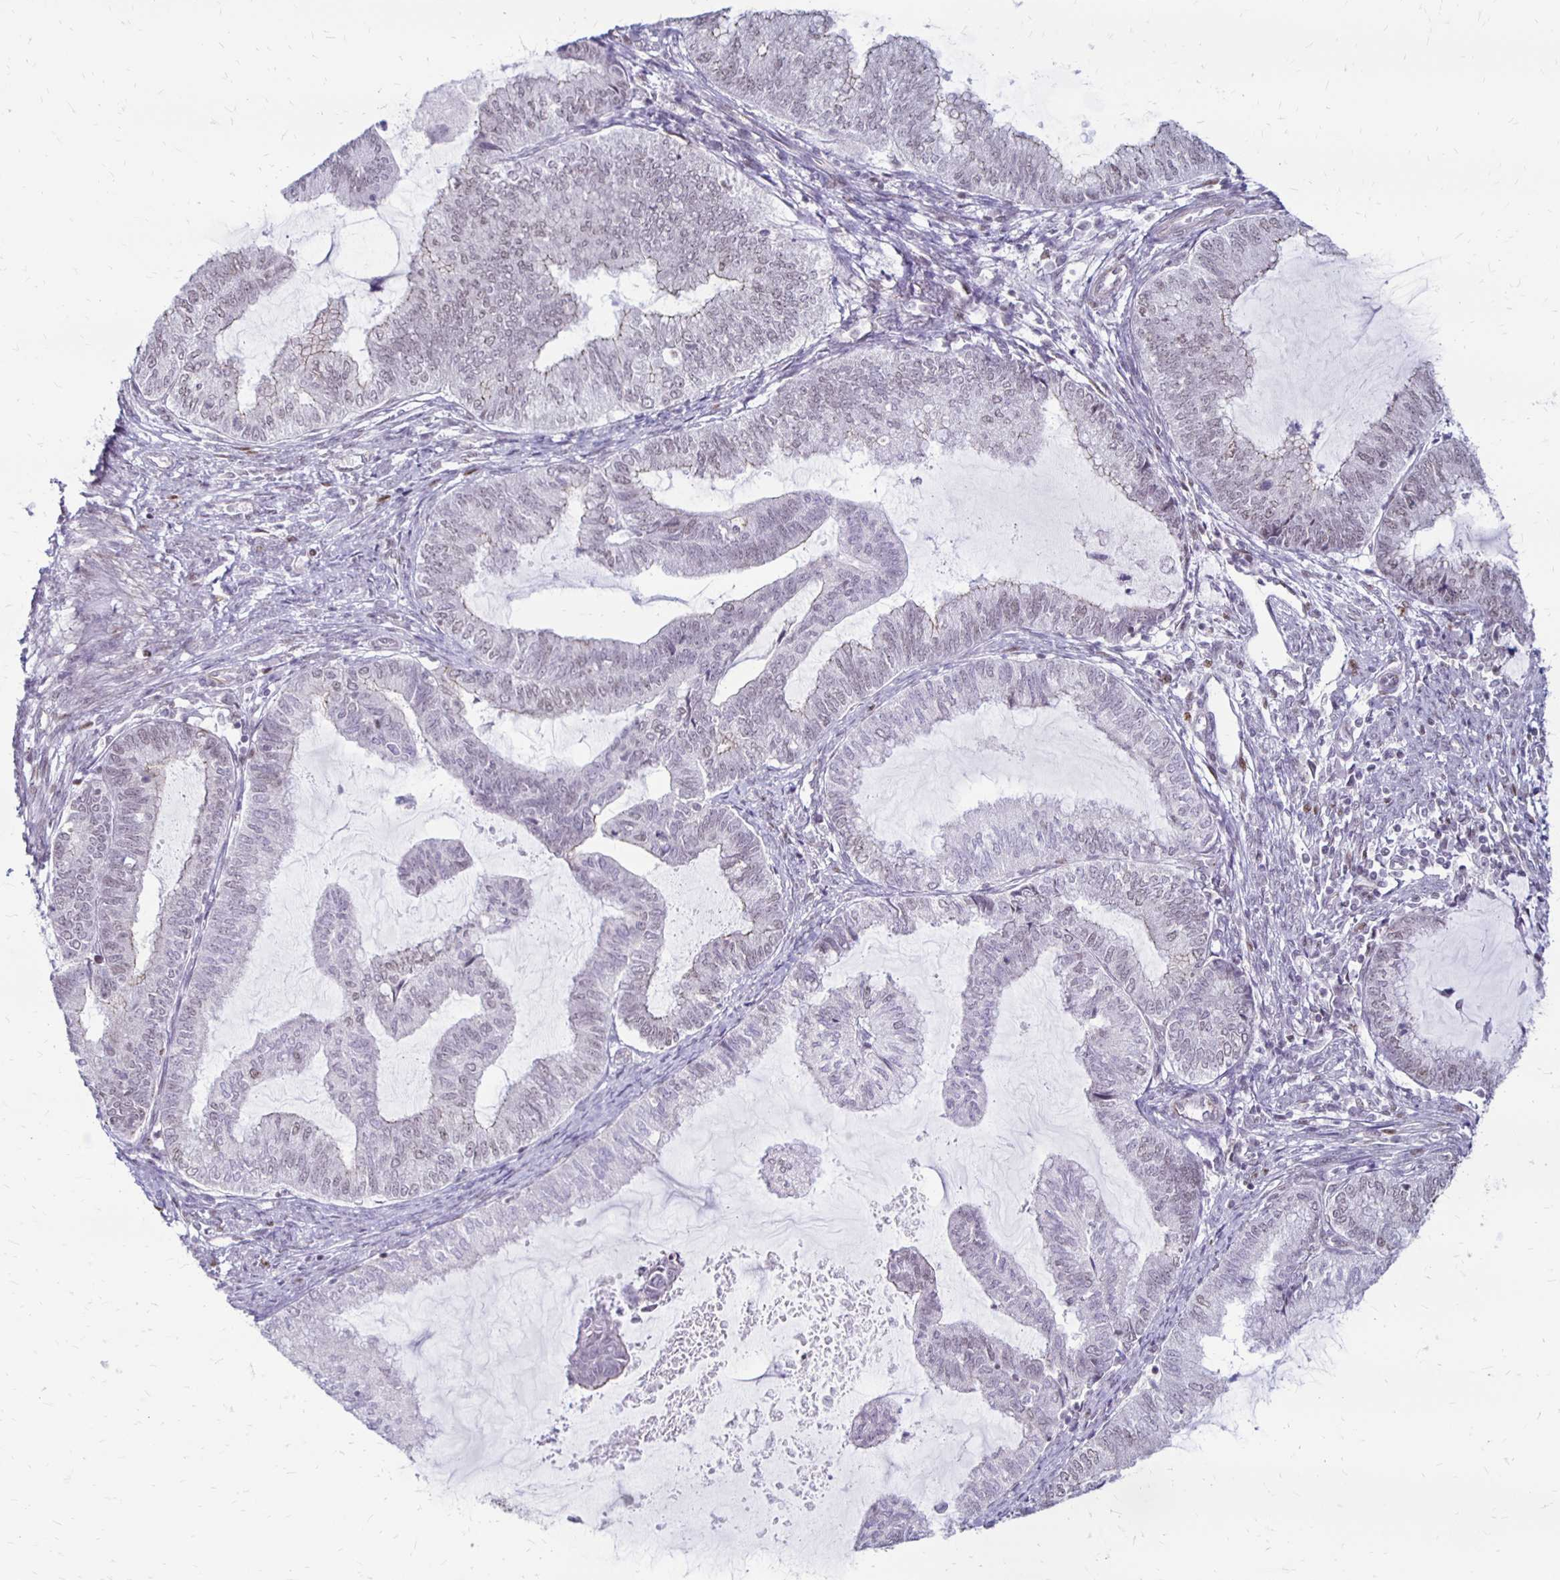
{"staining": {"intensity": "weak", "quantity": "<25%", "location": "nuclear"}, "tissue": "endometrial cancer", "cell_type": "Tumor cells", "image_type": "cancer", "snomed": [{"axis": "morphology", "description": "Adenocarcinoma, NOS"}, {"axis": "topography", "description": "Endometrium"}], "caption": "Protein analysis of endometrial adenocarcinoma displays no significant staining in tumor cells.", "gene": "DDB2", "patient": {"sex": "female", "age": 79}}